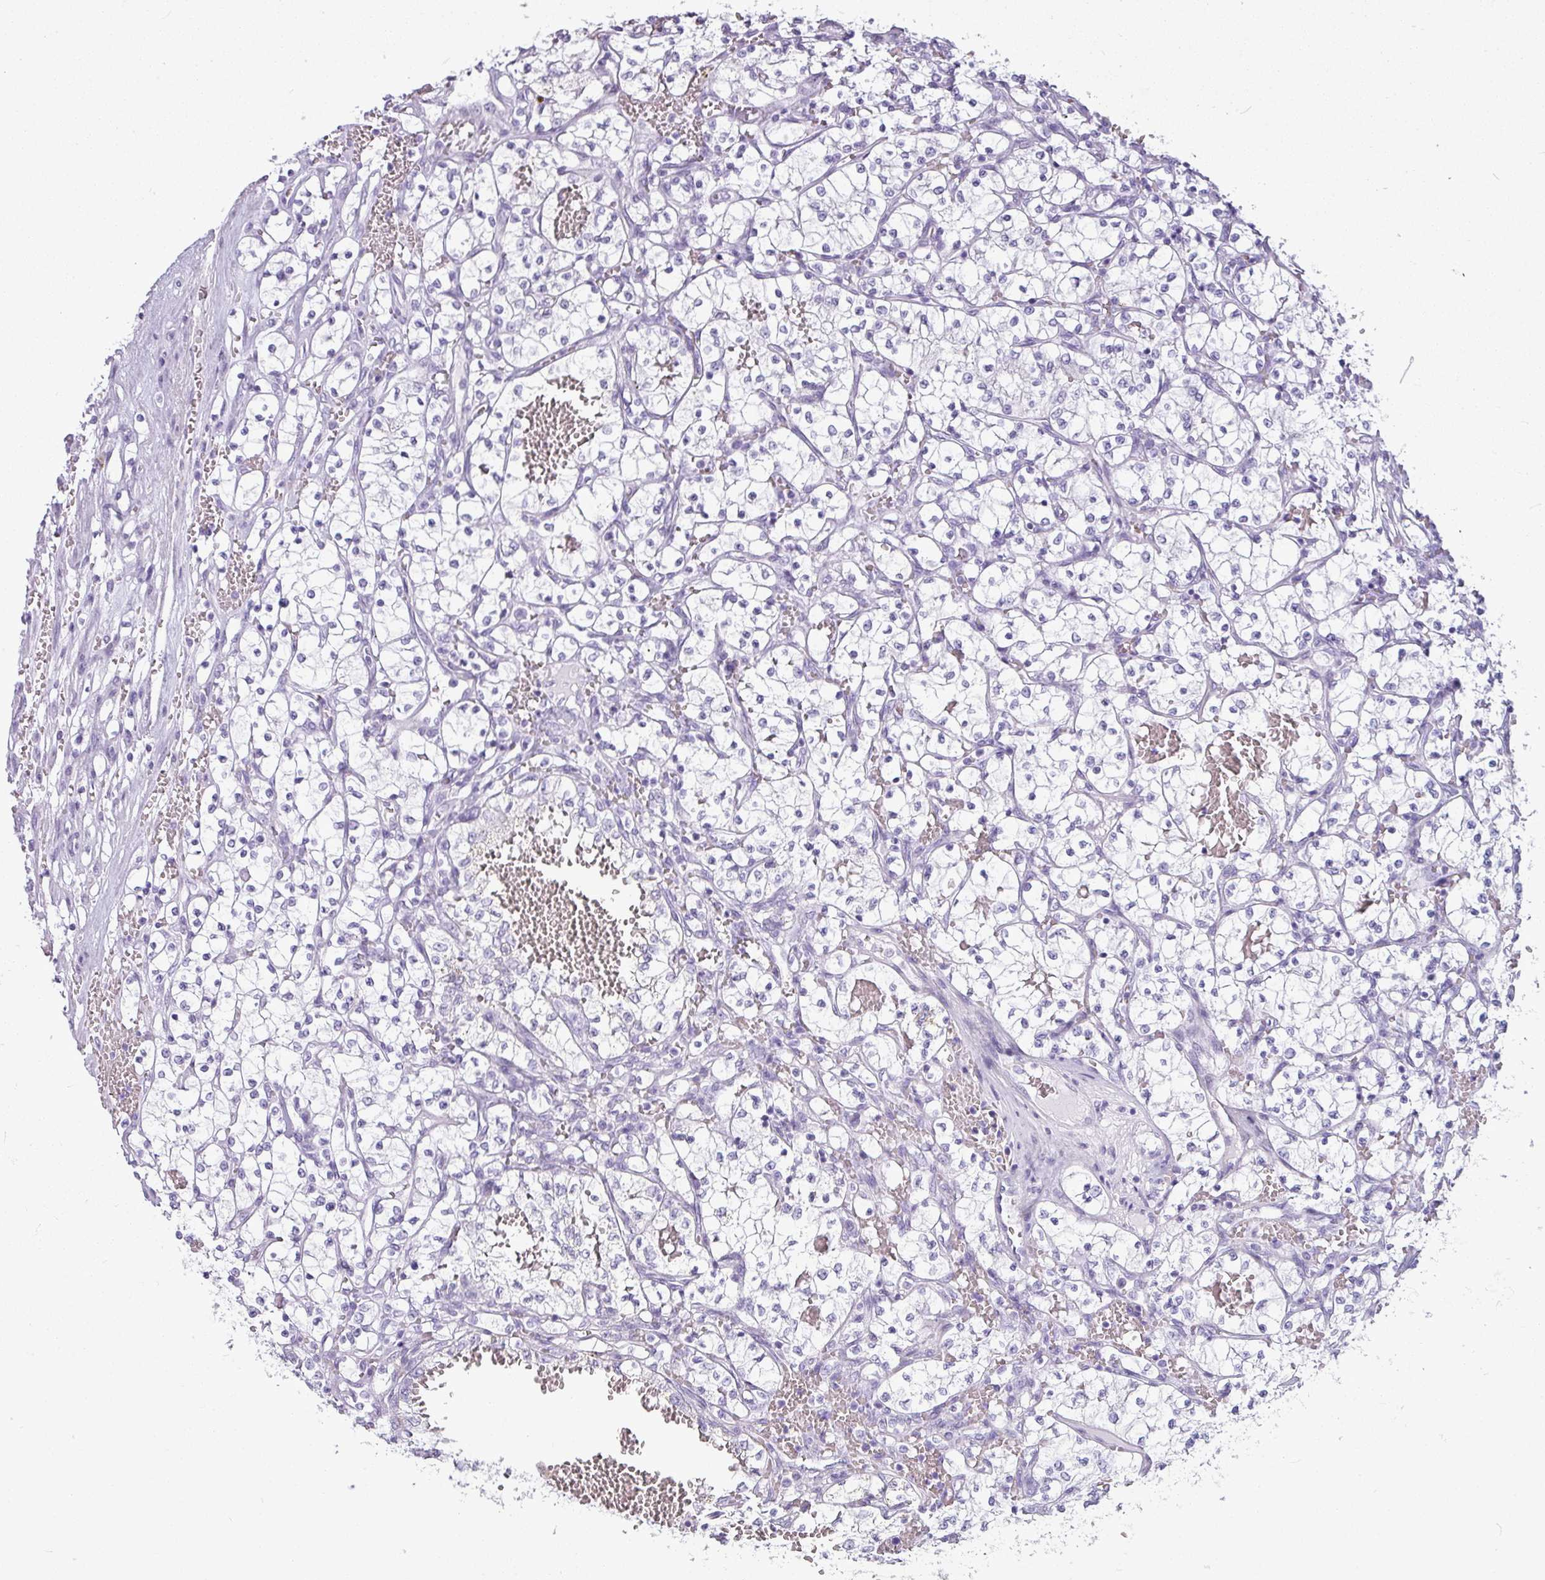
{"staining": {"intensity": "negative", "quantity": "none", "location": "none"}, "tissue": "renal cancer", "cell_type": "Tumor cells", "image_type": "cancer", "snomed": [{"axis": "morphology", "description": "Adenocarcinoma, NOS"}, {"axis": "topography", "description": "Kidney"}], "caption": "IHC histopathology image of renal cancer (adenocarcinoma) stained for a protein (brown), which demonstrates no positivity in tumor cells.", "gene": "AMY1B", "patient": {"sex": "female", "age": 69}}